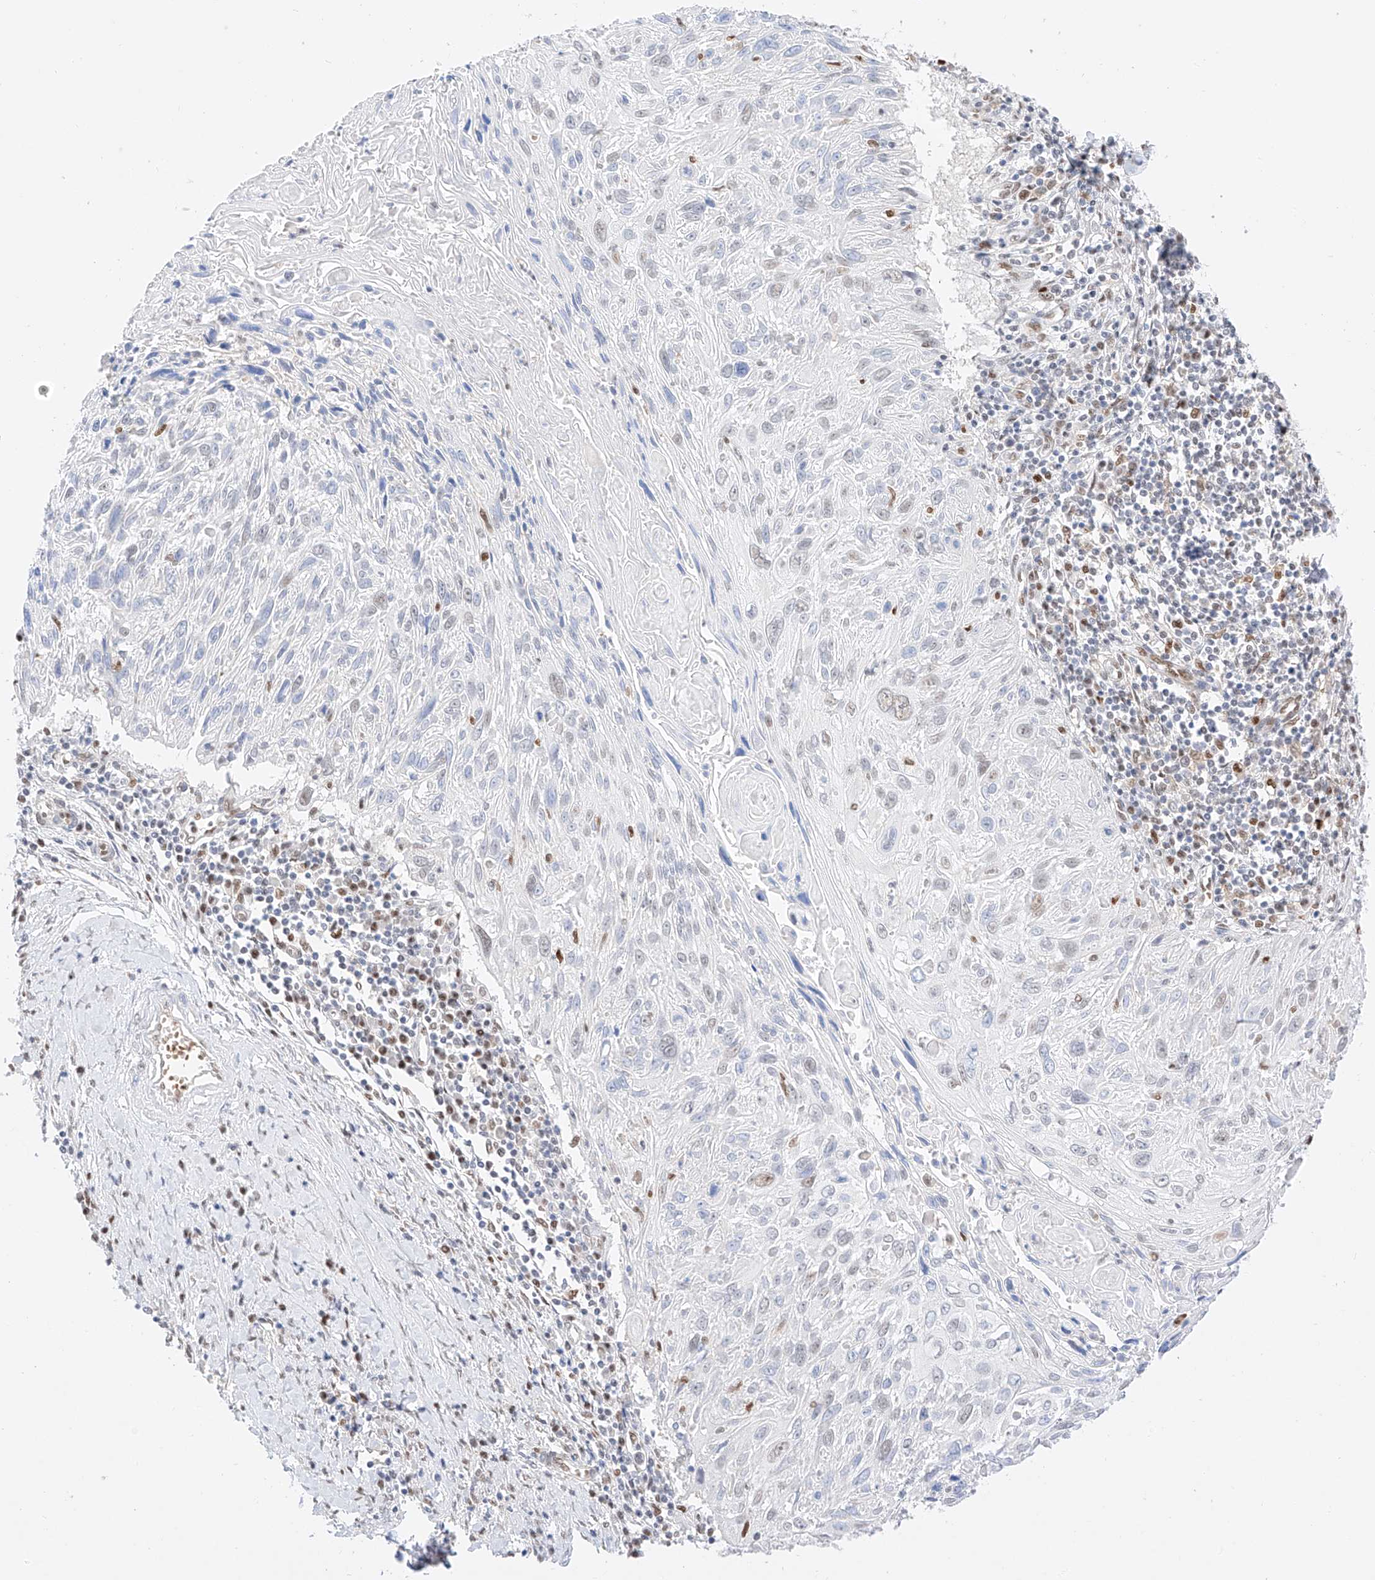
{"staining": {"intensity": "negative", "quantity": "none", "location": "none"}, "tissue": "cervical cancer", "cell_type": "Tumor cells", "image_type": "cancer", "snomed": [{"axis": "morphology", "description": "Squamous cell carcinoma, NOS"}, {"axis": "topography", "description": "Cervix"}], "caption": "Immunohistochemistry of cervical cancer (squamous cell carcinoma) exhibits no positivity in tumor cells. (DAB (3,3'-diaminobenzidine) IHC with hematoxylin counter stain).", "gene": "APIP", "patient": {"sex": "female", "age": 51}}